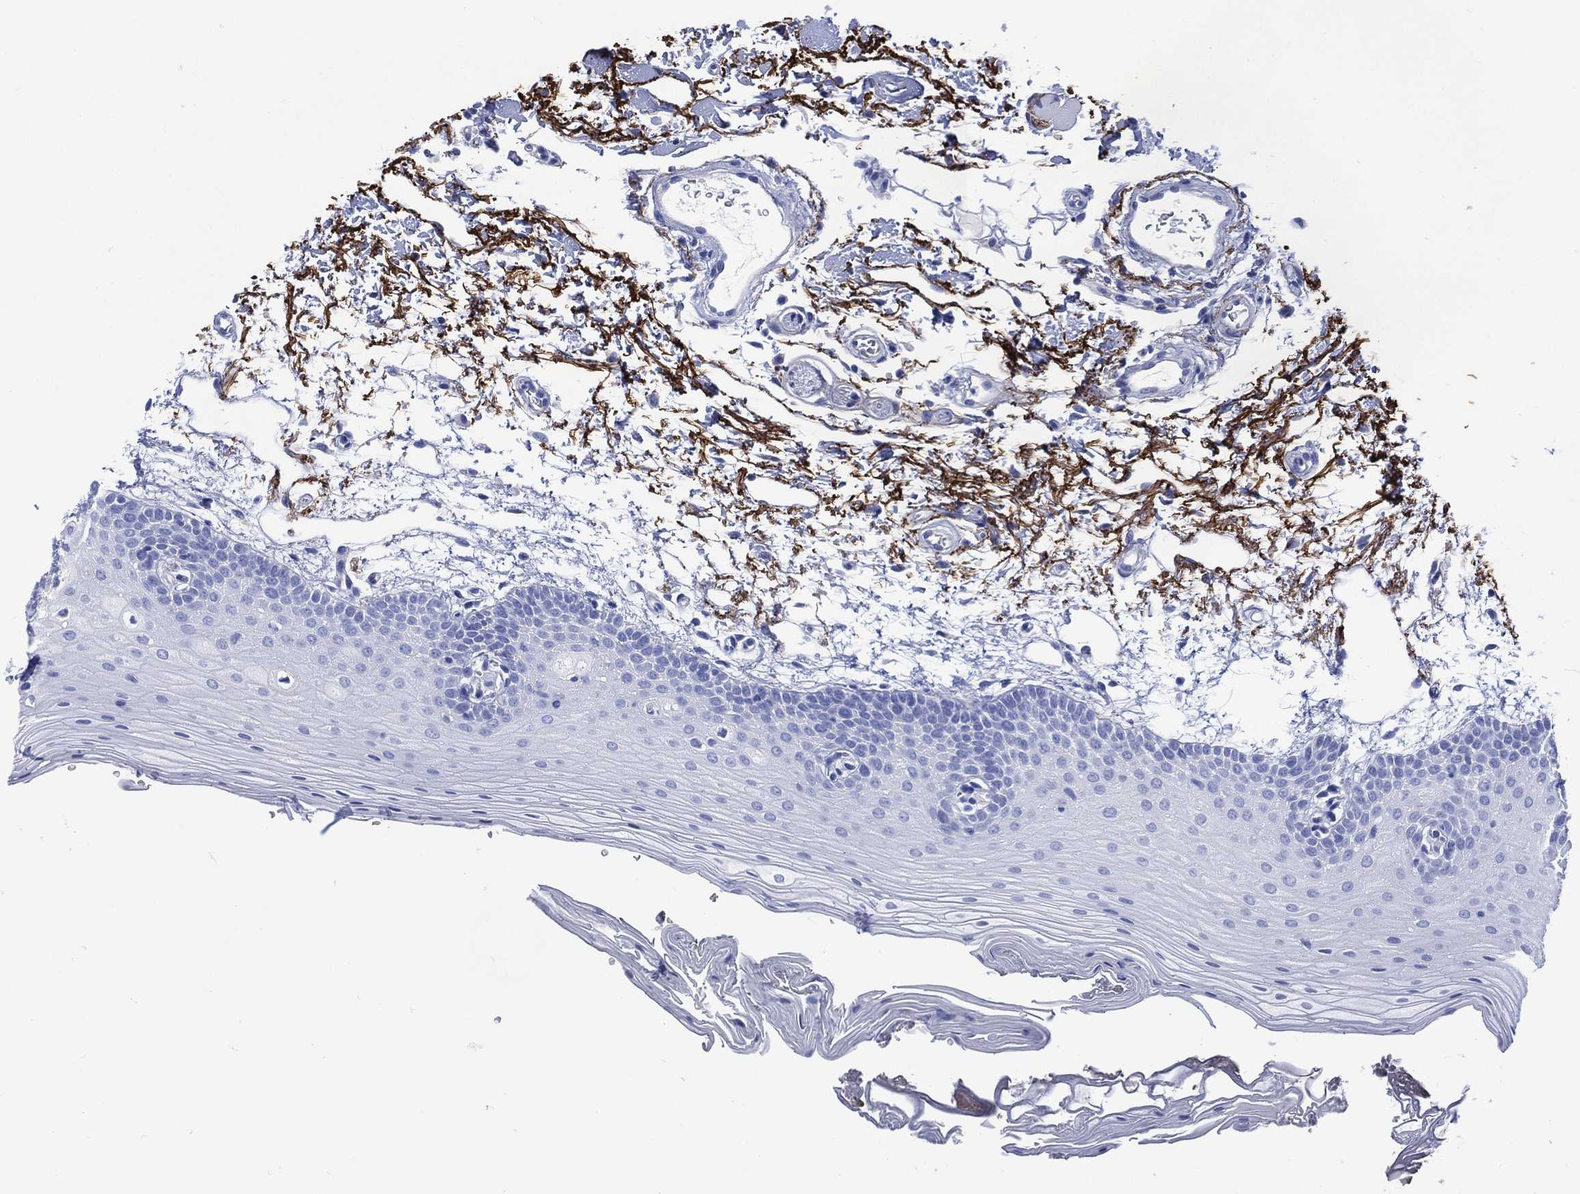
{"staining": {"intensity": "negative", "quantity": "none", "location": "none"}, "tissue": "oral mucosa", "cell_type": "Squamous epithelial cells", "image_type": "normal", "snomed": [{"axis": "morphology", "description": "Normal tissue, NOS"}, {"axis": "topography", "description": "Oral tissue"}, {"axis": "topography", "description": "Tounge, NOS"}], "caption": "Micrograph shows no protein positivity in squamous epithelial cells of benign oral mucosa.", "gene": "SHCBP1L", "patient": {"sex": "female", "age": 86}}